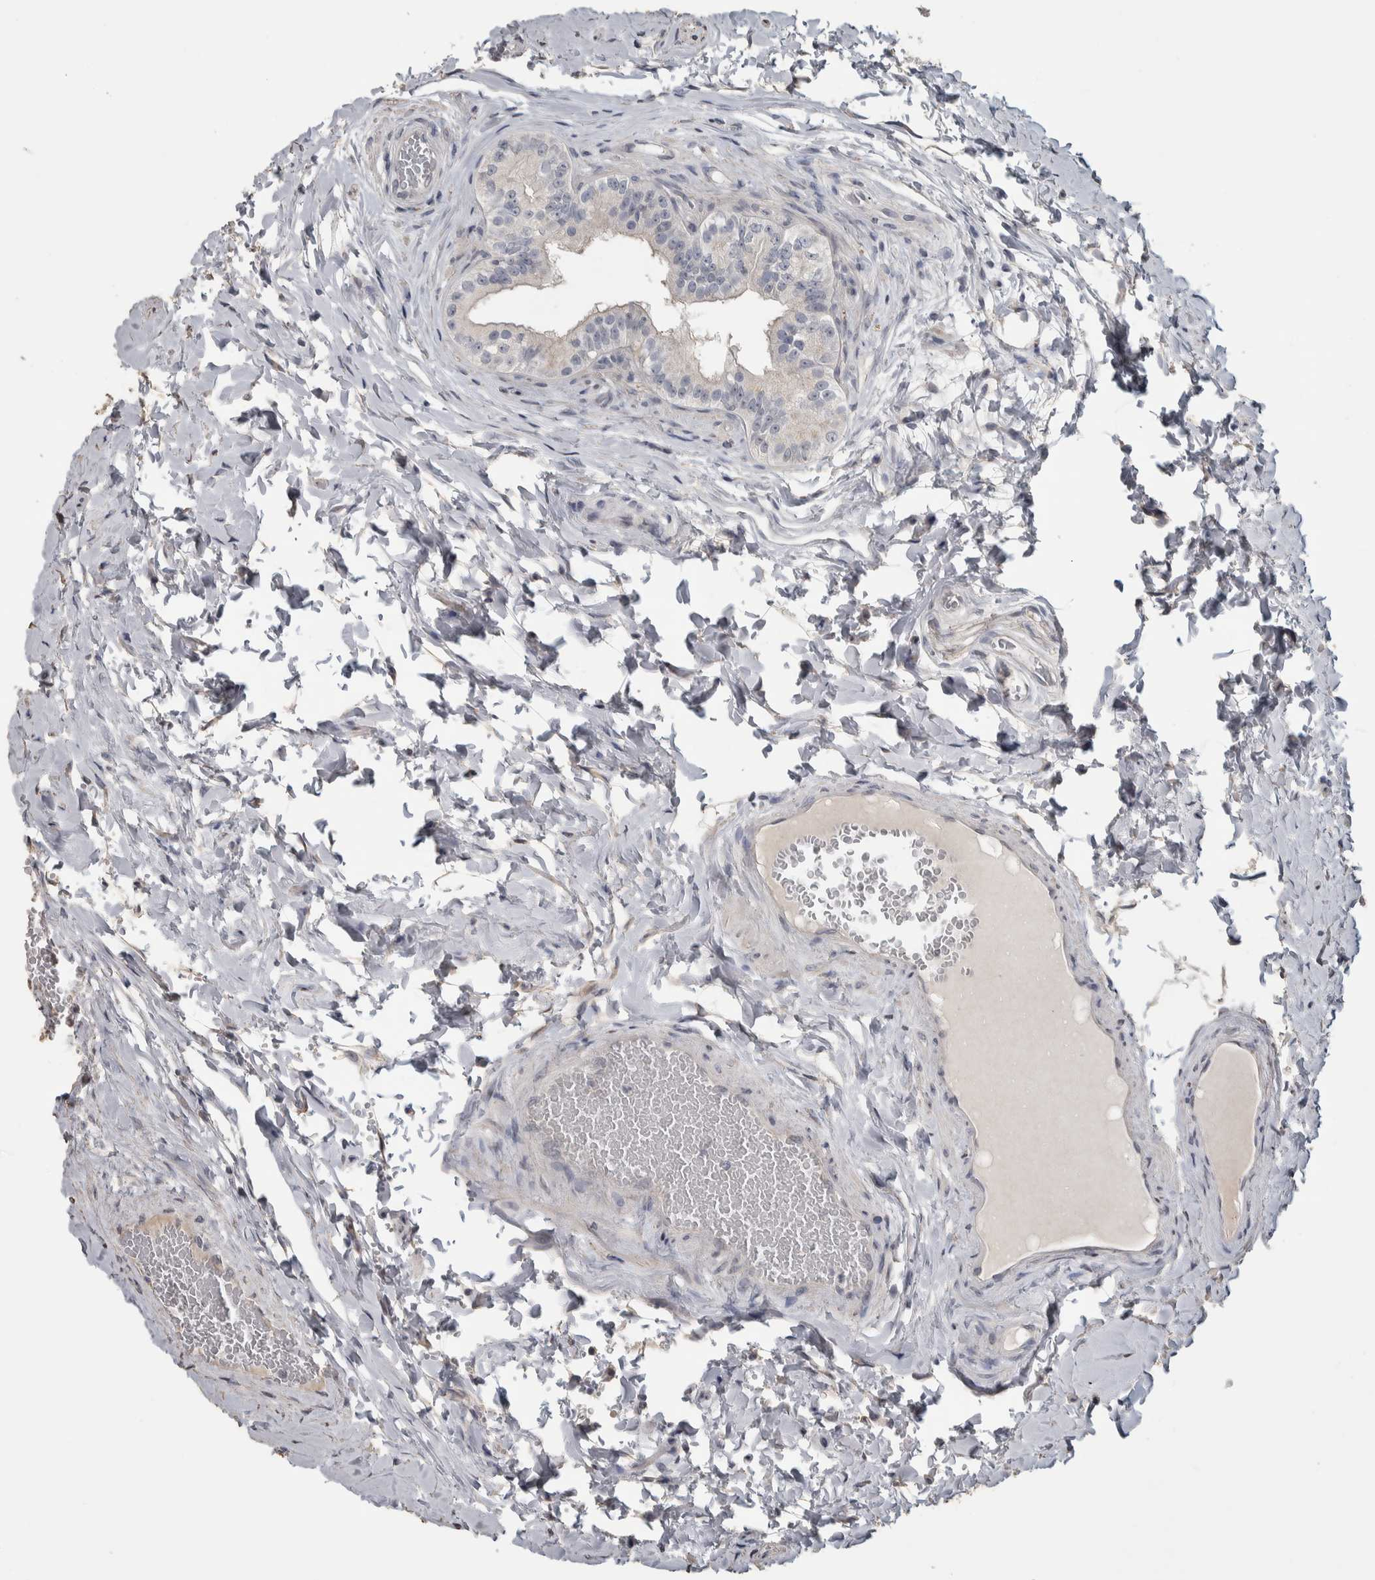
{"staining": {"intensity": "weak", "quantity": "<25%", "location": "cytoplasmic/membranous"}, "tissue": "epididymis", "cell_type": "Glandular cells", "image_type": "normal", "snomed": [{"axis": "morphology", "description": "Normal tissue, NOS"}, {"axis": "topography", "description": "Testis"}, {"axis": "topography", "description": "Epididymis"}], "caption": "DAB (3,3'-diaminobenzidine) immunohistochemical staining of benign epididymis exhibits no significant positivity in glandular cells. Nuclei are stained in blue.", "gene": "NECAB1", "patient": {"sex": "male", "age": 36}}